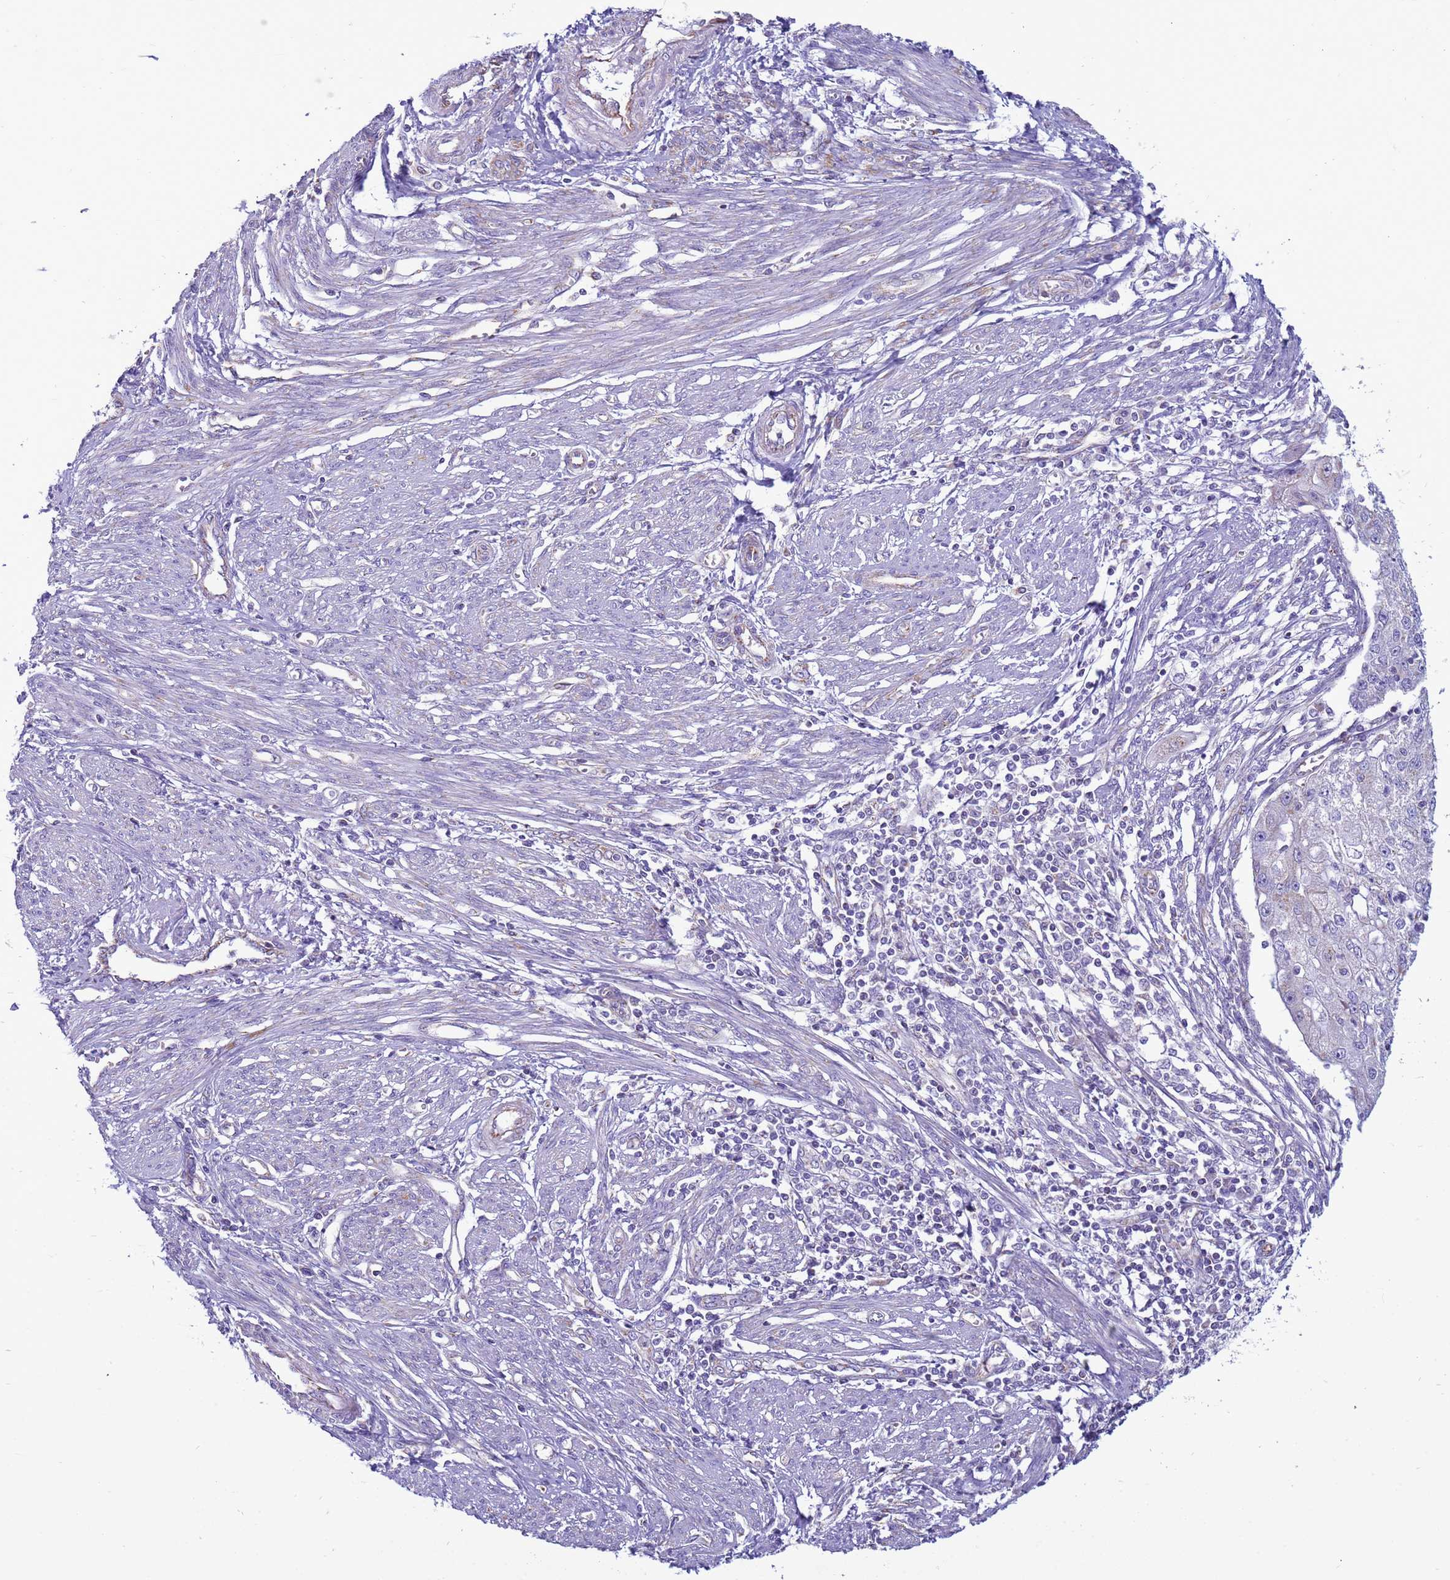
{"staining": {"intensity": "negative", "quantity": "none", "location": "none"}, "tissue": "endometrial cancer", "cell_type": "Tumor cells", "image_type": "cancer", "snomed": [{"axis": "morphology", "description": "Adenocarcinoma, NOS"}, {"axis": "topography", "description": "Endometrium"}], "caption": "Immunohistochemical staining of human endometrial cancer (adenocarcinoma) reveals no significant expression in tumor cells.", "gene": "NCALD", "patient": {"sex": "female", "age": 56}}